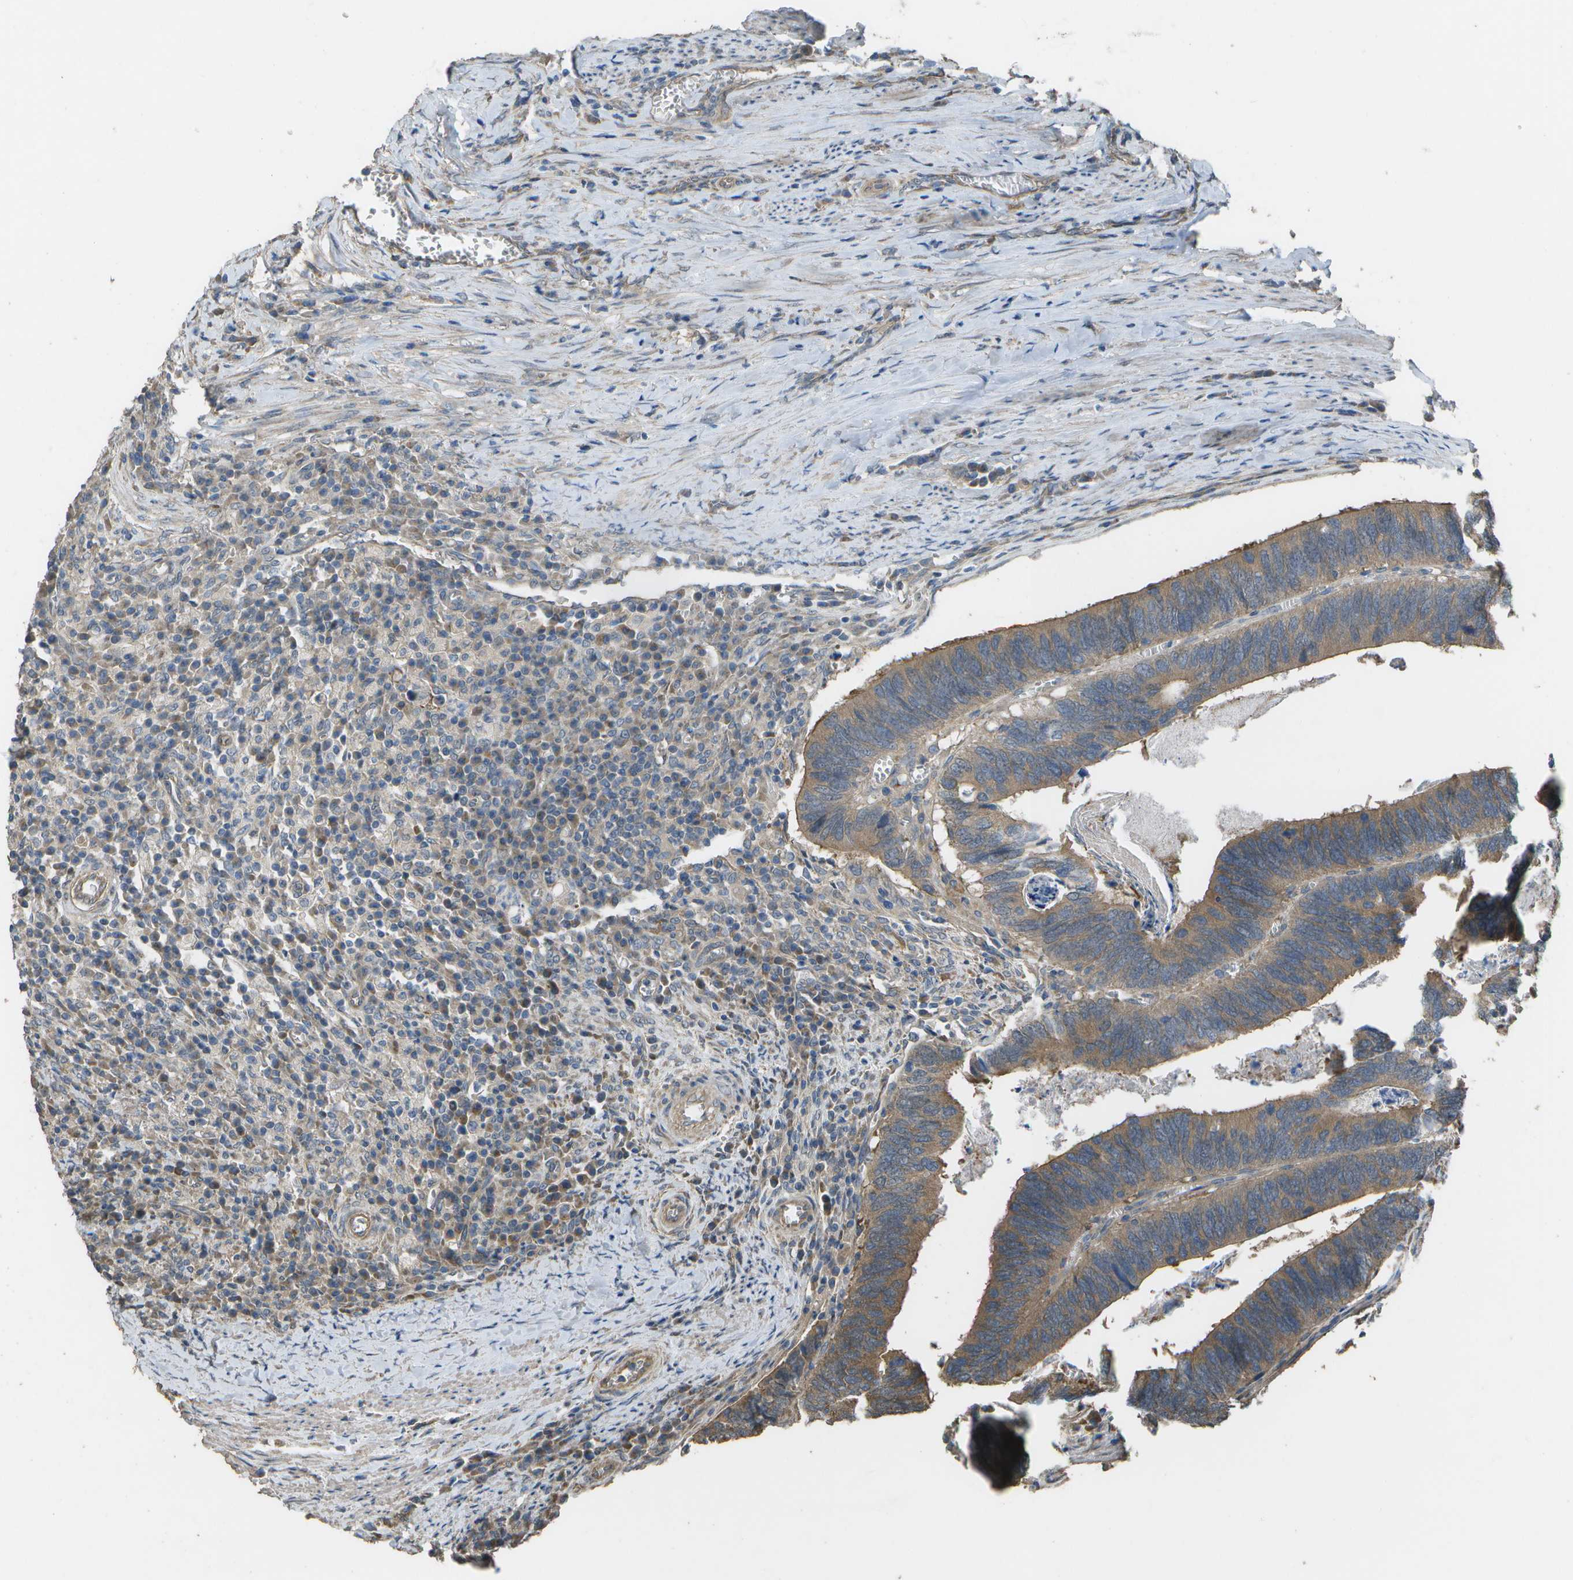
{"staining": {"intensity": "moderate", "quantity": ">75%", "location": "cytoplasmic/membranous"}, "tissue": "colorectal cancer", "cell_type": "Tumor cells", "image_type": "cancer", "snomed": [{"axis": "morphology", "description": "Adenocarcinoma, NOS"}, {"axis": "topography", "description": "Colon"}], "caption": "Protein expression by IHC displays moderate cytoplasmic/membranous staining in approximately >75% of tumor cells in colorectal cancer (adenocarcinoma). (DAB (3,3'-diaminobenzidine) IHC with brightfield microscopy, high magnification).", "gene": "CLNS1A", "patient": {"sex": "male", "age": 72}}